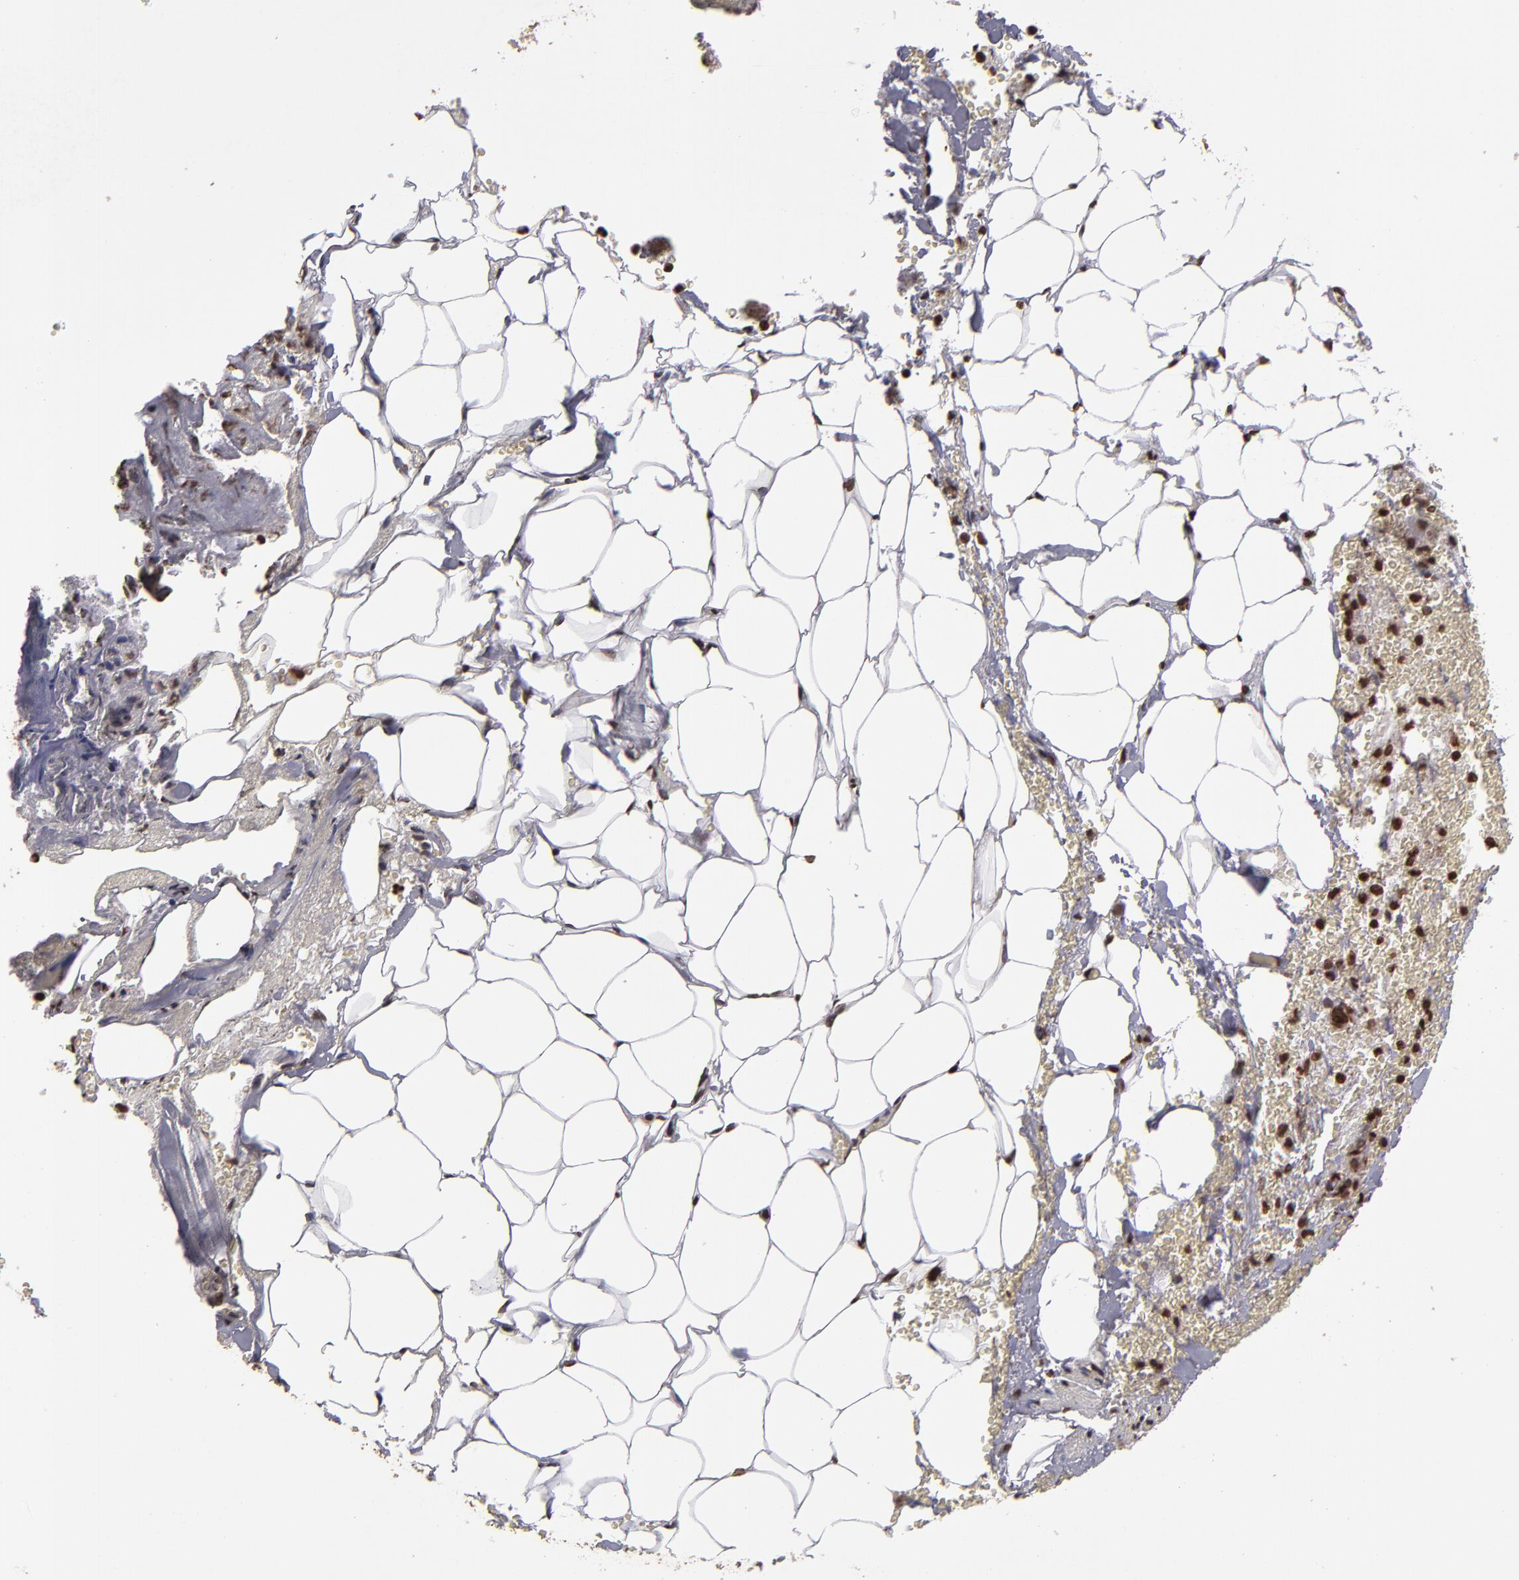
{"staining": {"intensity": "strong", "quantity": ">75%", "location": "cytoplasmic/membranous,nuclear"}, "tissue": "adrenal gland", "cell_type": "Glandular cells", "image_type": "normal", "snomed": [{"axis": "morphology", "description": "Normal tissue, NOS"}, {"axis": "topography", "description": "Adrenal gland"}], "caption": "Protein staining reveals strong cytoplasmic/membranous,nuclear expression in about >75% of glandular cells in unremarkable adrenal gland. (brown staining indicates protein expression, while blue staining denotes nuclei).", "gene": "CSDC2", "patient": {"sex": "female", "age": 71}}